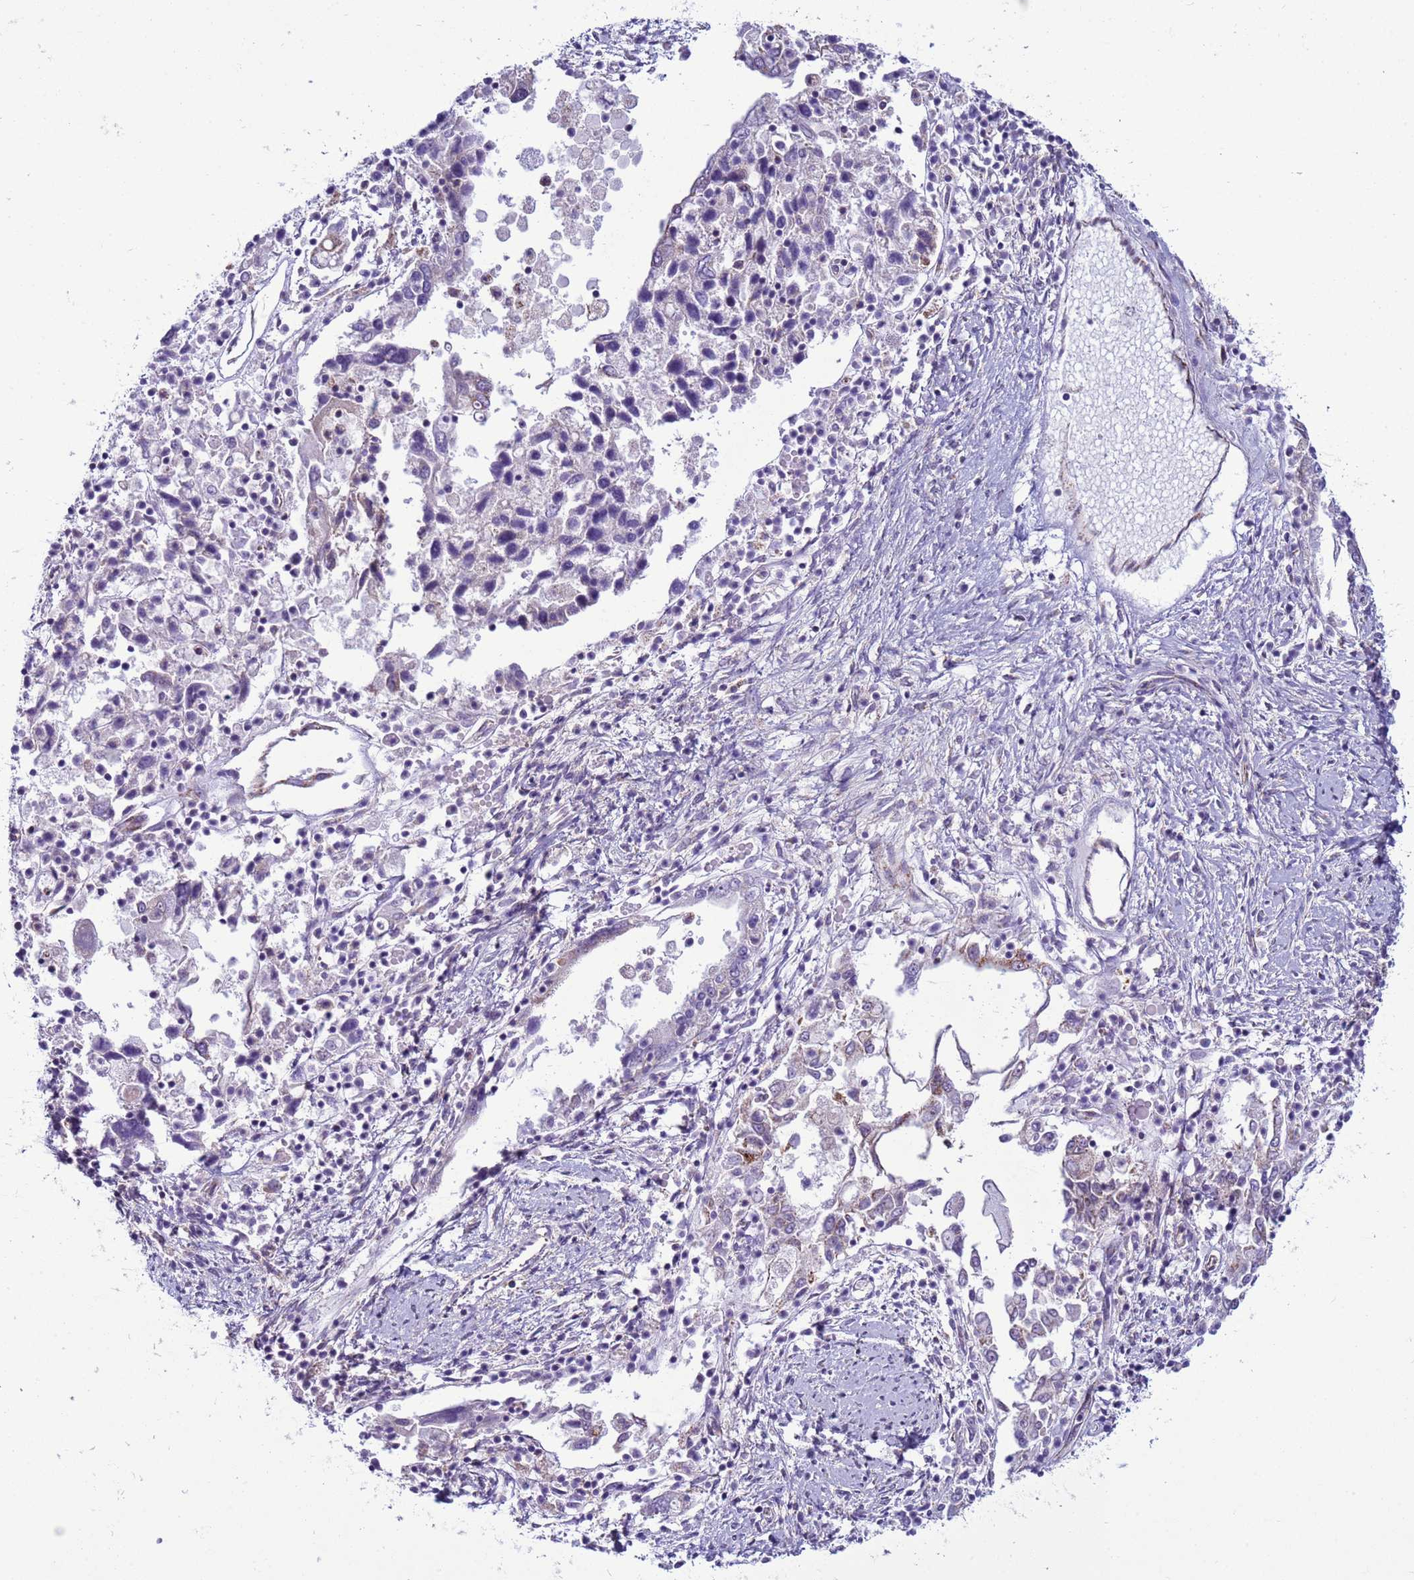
{"staining": {"intensity": "moderate", "quantity": "<25%", "location": "cytoplasmic/membranous"}, "tissue": "ovarian cancer", "cell_type": "Tumor cells", "image_type": "cancer", "snomed": [{"axis": "morphology", "description": "Carcinoma, endometroid"}, {"axis": "topography", "description": "Ovary"}], "caption": "Immunohistochemical staining of human ovarian endometroid carcinoma displays low levels of moderate cytoplasmic/membranous protein expression in approximately <25% of tumor cells.", "gene": "NCALD", "patient": {"sex": "female", "age": 62}}